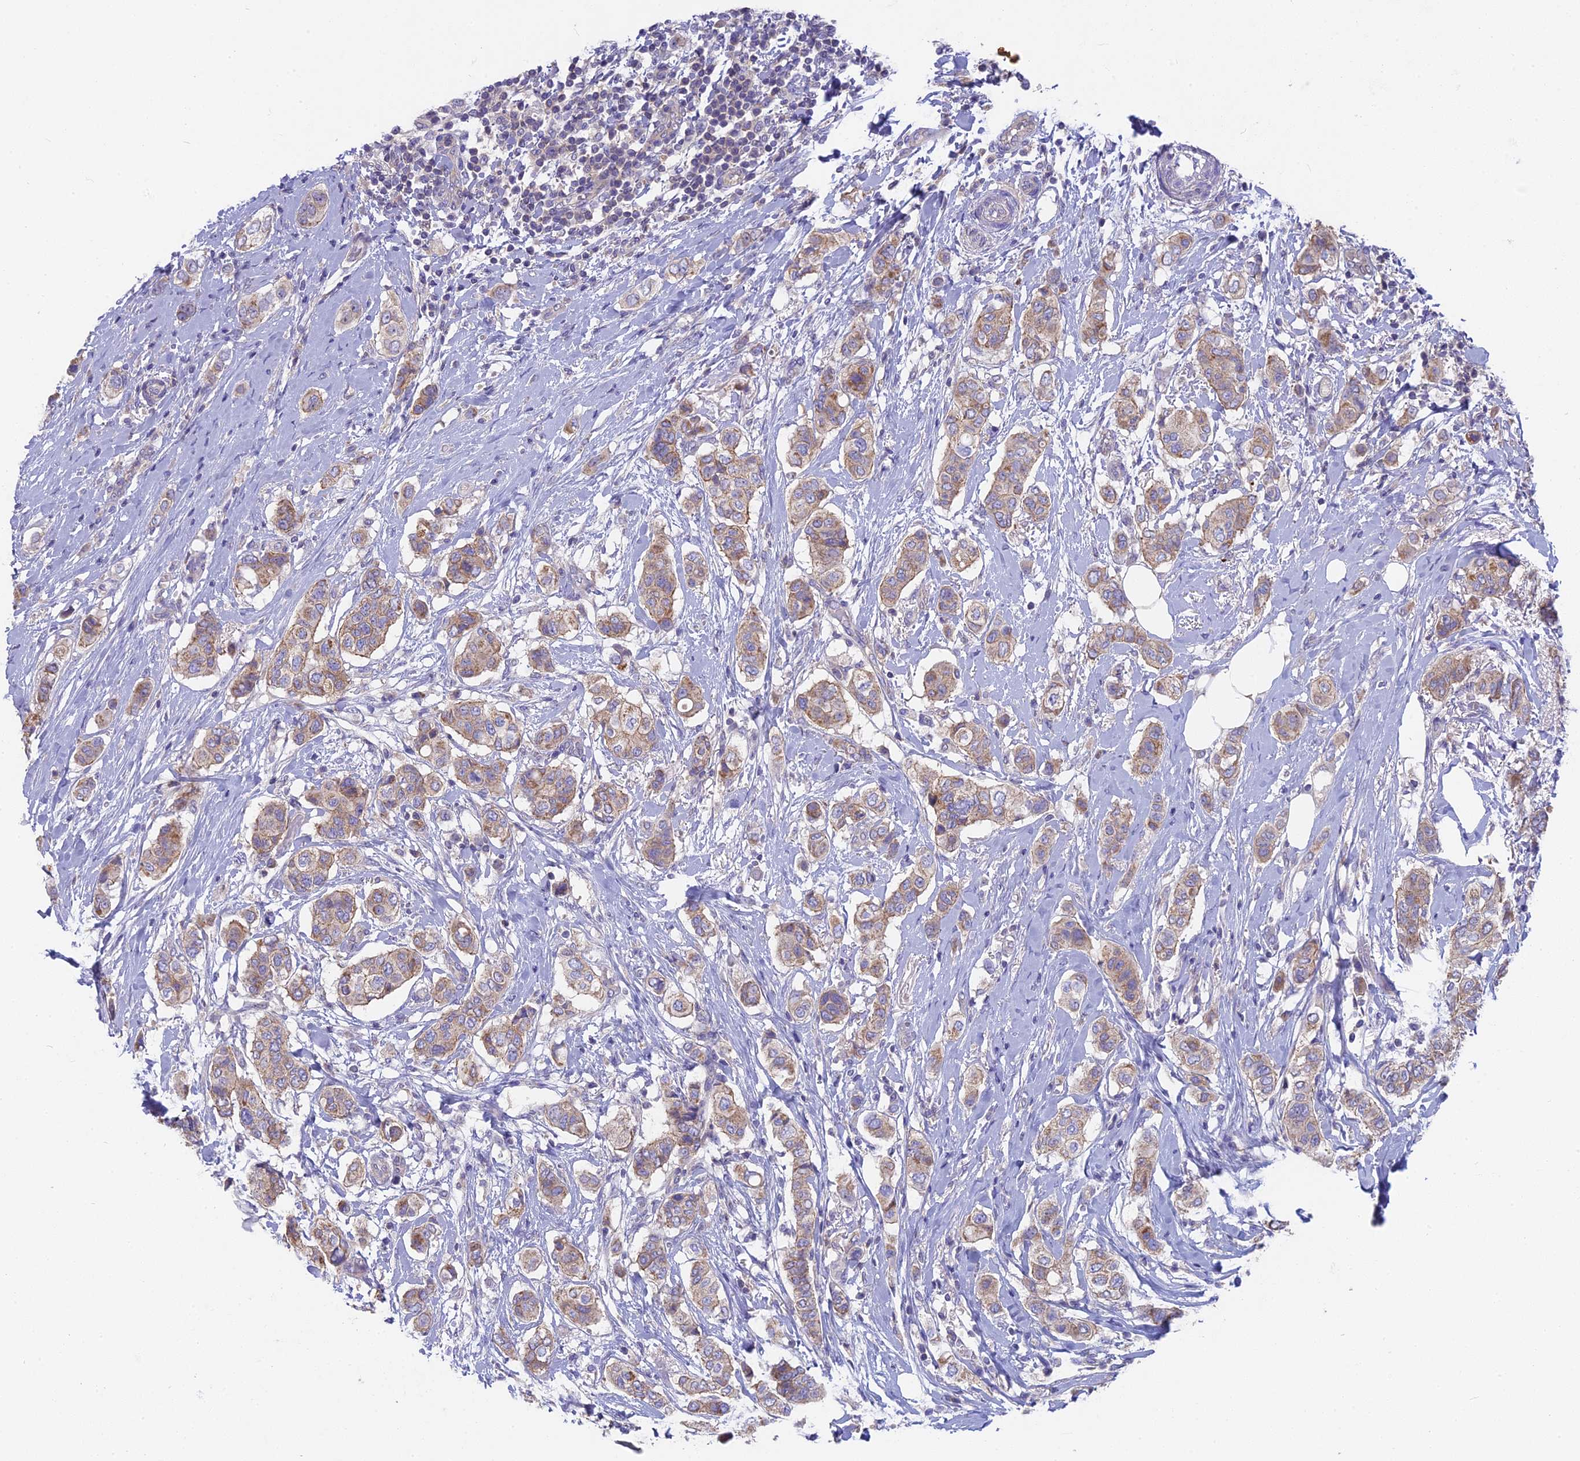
{"staining": {"intensity": "moderate", "quantity": "25%-75%", "location": "cytoplasmic/membranous"}, "tissue": "breast cancer", "cell_type": "Tumor cells", "image_type": "cancer", "snomed": [{"axis": "morphology", "description": "Lobular carcinoma"}, {"axis": "topography", "description": "Breast"}], "caption": "This is a micrograph of IHC staining of breast cancer (lobular carcinoma), which shows moderate staining in the cytoplasmic/membranous of tumor cells.", "gene": "PZP", "patient": {"sex": "female", "age": 51}}